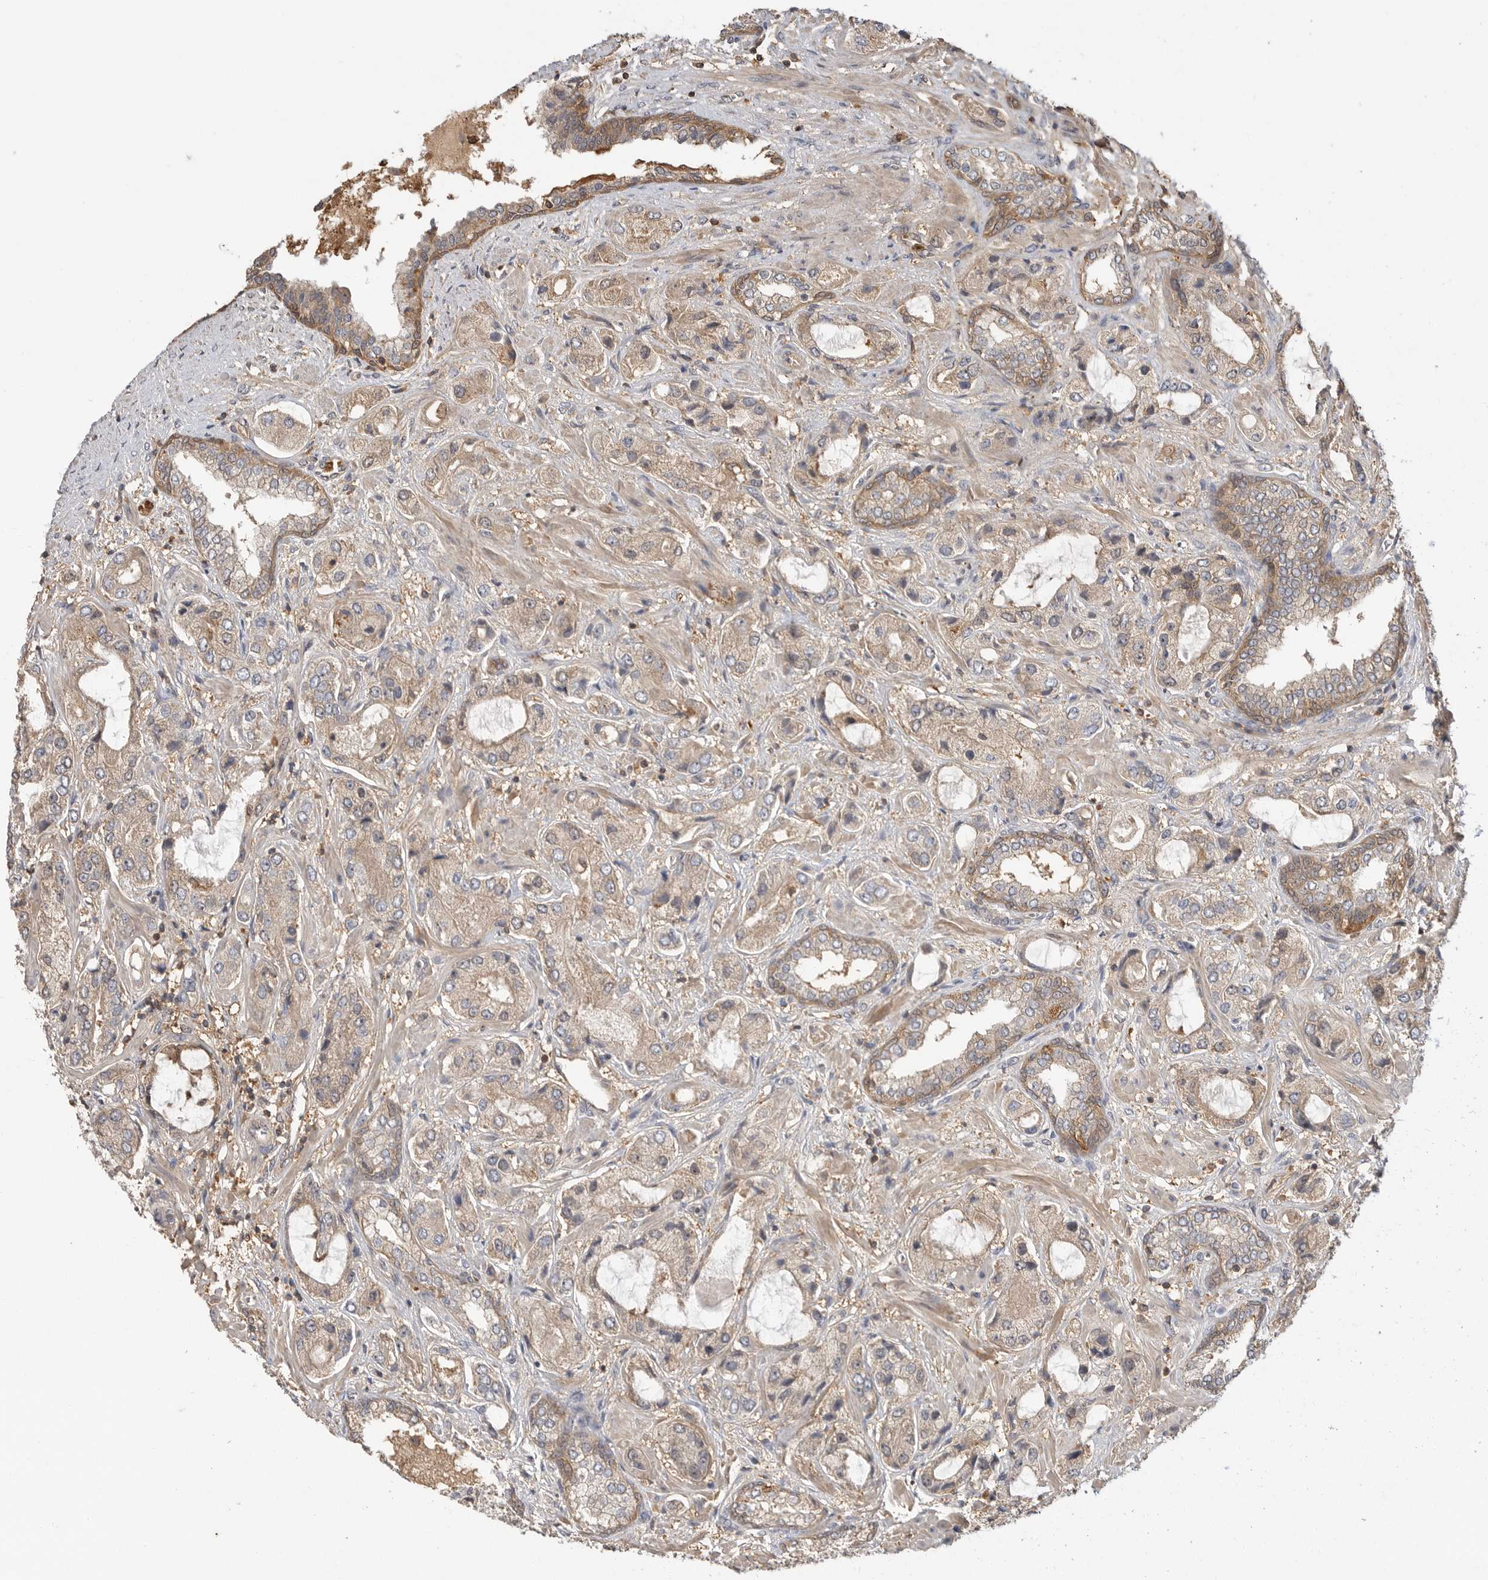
{"staining": {"intensity": "weak", "quantity": ">75%", "location": "cytoplasmic/membranous"}, "tissue": "prostate cancer", "cell_type": "Tumor cells", "image_type": "cancer", "snomed": [{"axis": "morphology", "description": "Normal tissue, NOS"}, {"axis": "morphology", "description": "Adenocarcinoma, High grade"}, {"axis": "topography", "description": "Prostate"}, {"axis": "topography", "description": "Peripheral nerve tissue"}], "caption": "This is a histology image of immunohistochemistry staining of prostate cancer, which shows weak positivity in the cytoplasmic/membranous of tumor cells.", "gene": "CLDN12", "patient": {"sex": "male", "age": 59}}